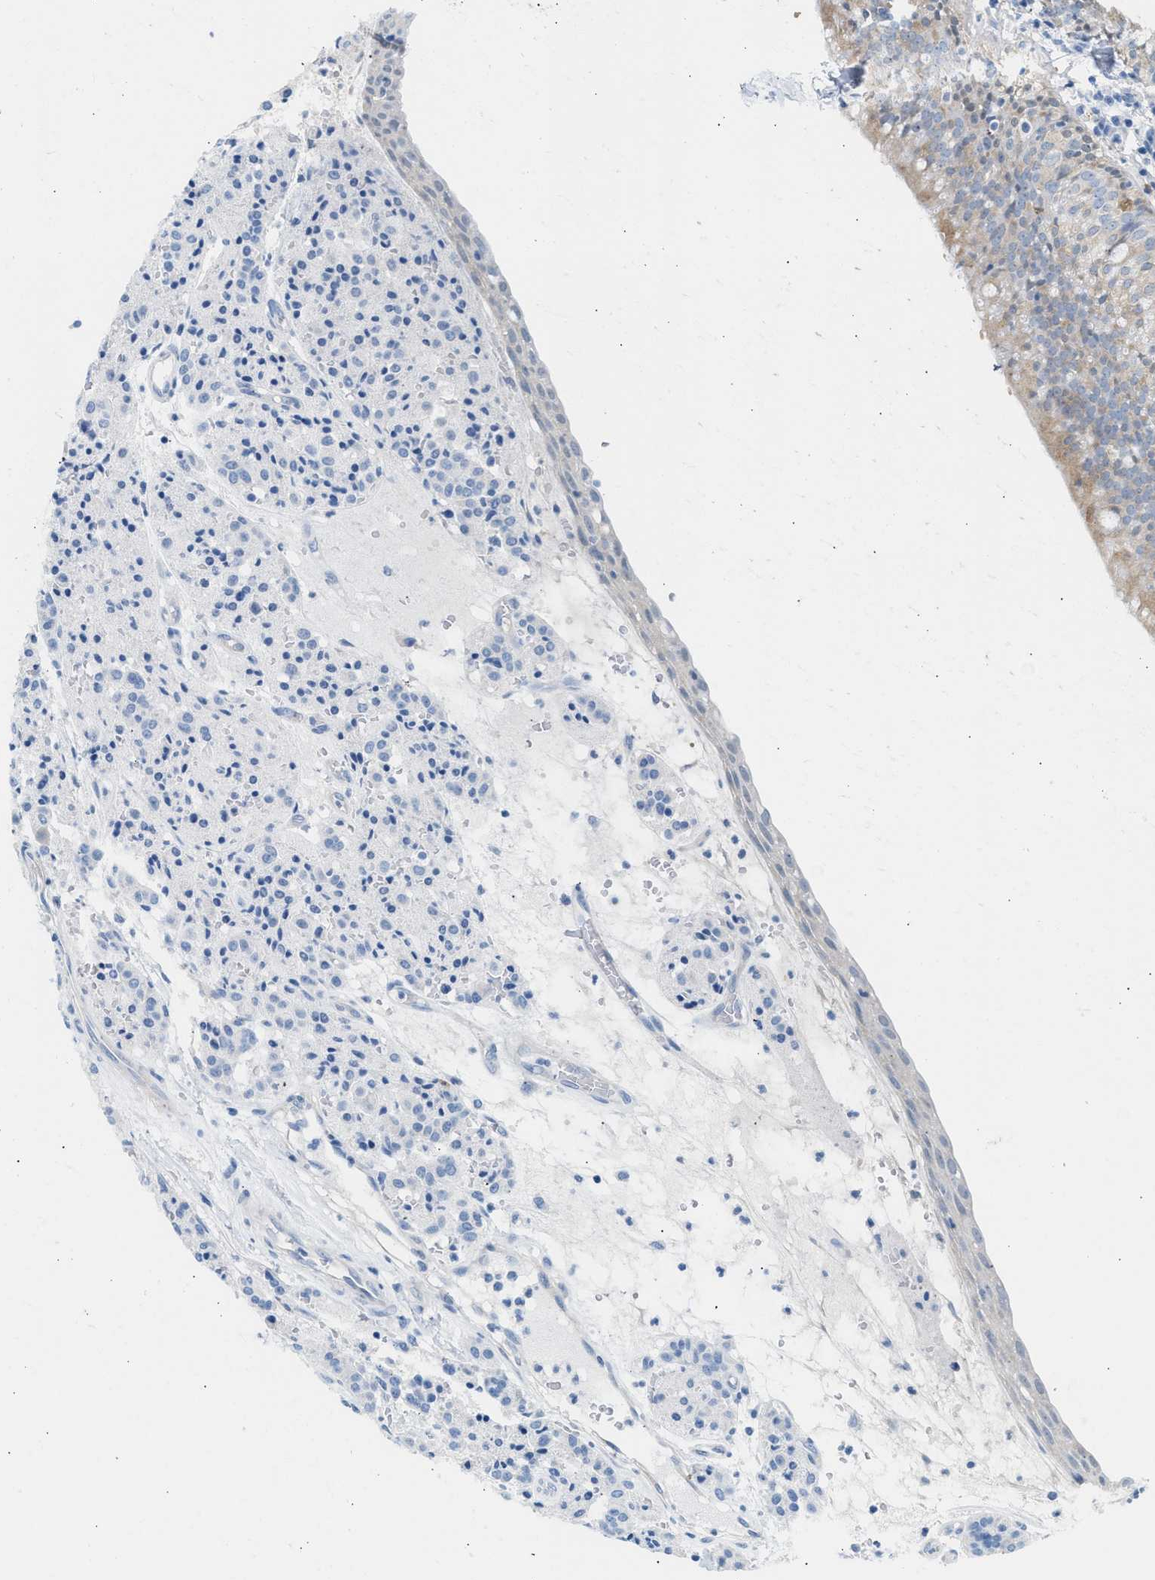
{"staining": {"intensity": "negative", "quantity": "none", "location": "none"}, "tissue": "carcinoid", "cell_type": "Tumor cells", "image_type": "cancer", "snomed": [{"axis": "morphology", "description": "Carcinoid, malignant, NOS"}, {"axis": "topography", "description": "Lung"}], "caption": "Immunohistochemical staining of carcinoid shows no significant positivity in tumor cells.", "gene": "SPAM1", "patient": {"sex": "male", "age": 30}}